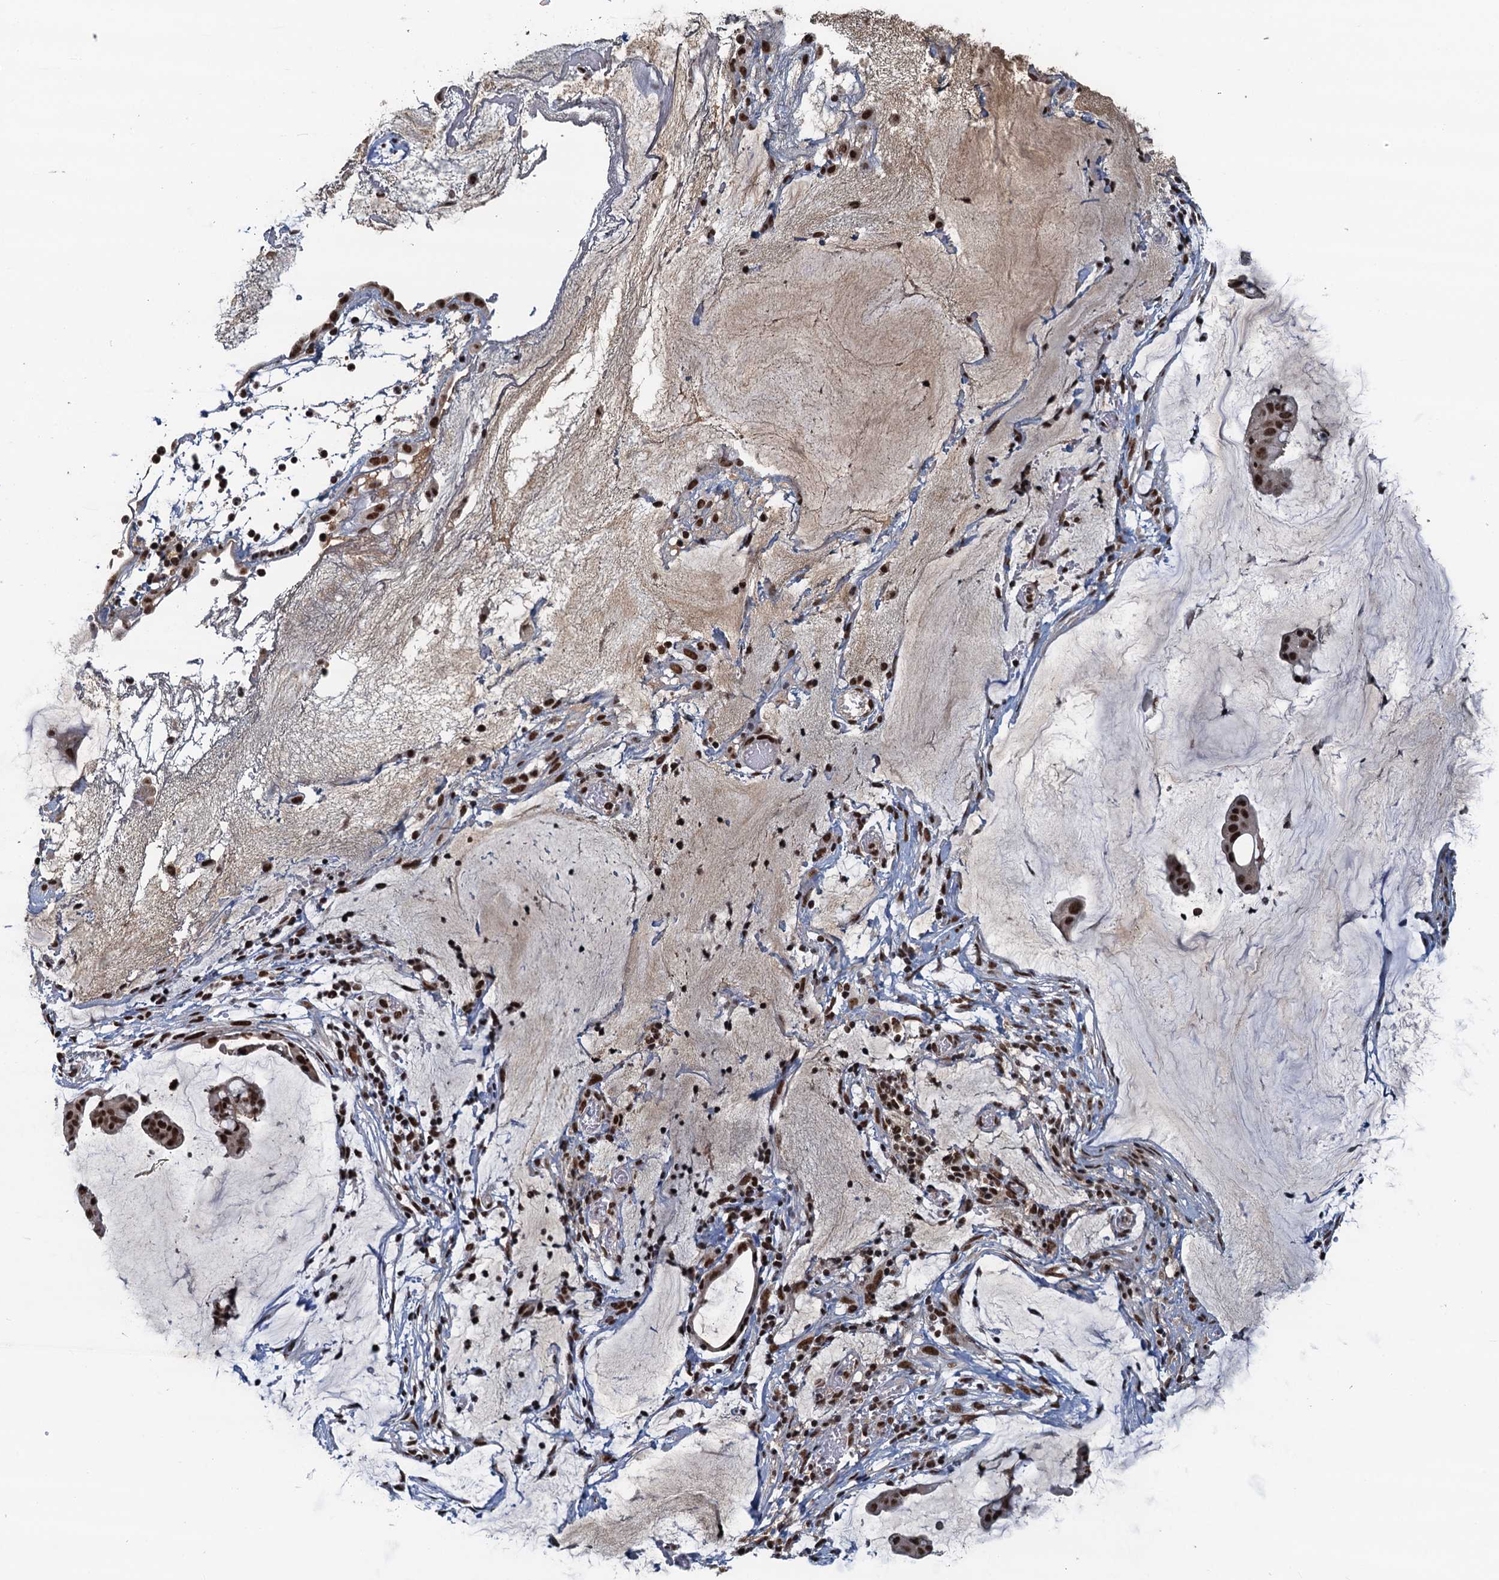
{"staining": {"intensity": "strong", "quantity": ">75%", "location": "nuclear"}, "tissue": "ovarian cancer", "cell_type": "Tumor cells", "image_type": "cancer", "snomed": [{"axis": "morphology", "description": "Cystadenocarcinoma, mucinous, NOS"}, {"axis": "topography", "description": "Ovary"}], "caption": "A brown stain shows strong nuclear staining of a protein in ovarian cancer tumor cells.", "gene": "ZC3H18", "patient": {"sex": "female", "age": 73}}